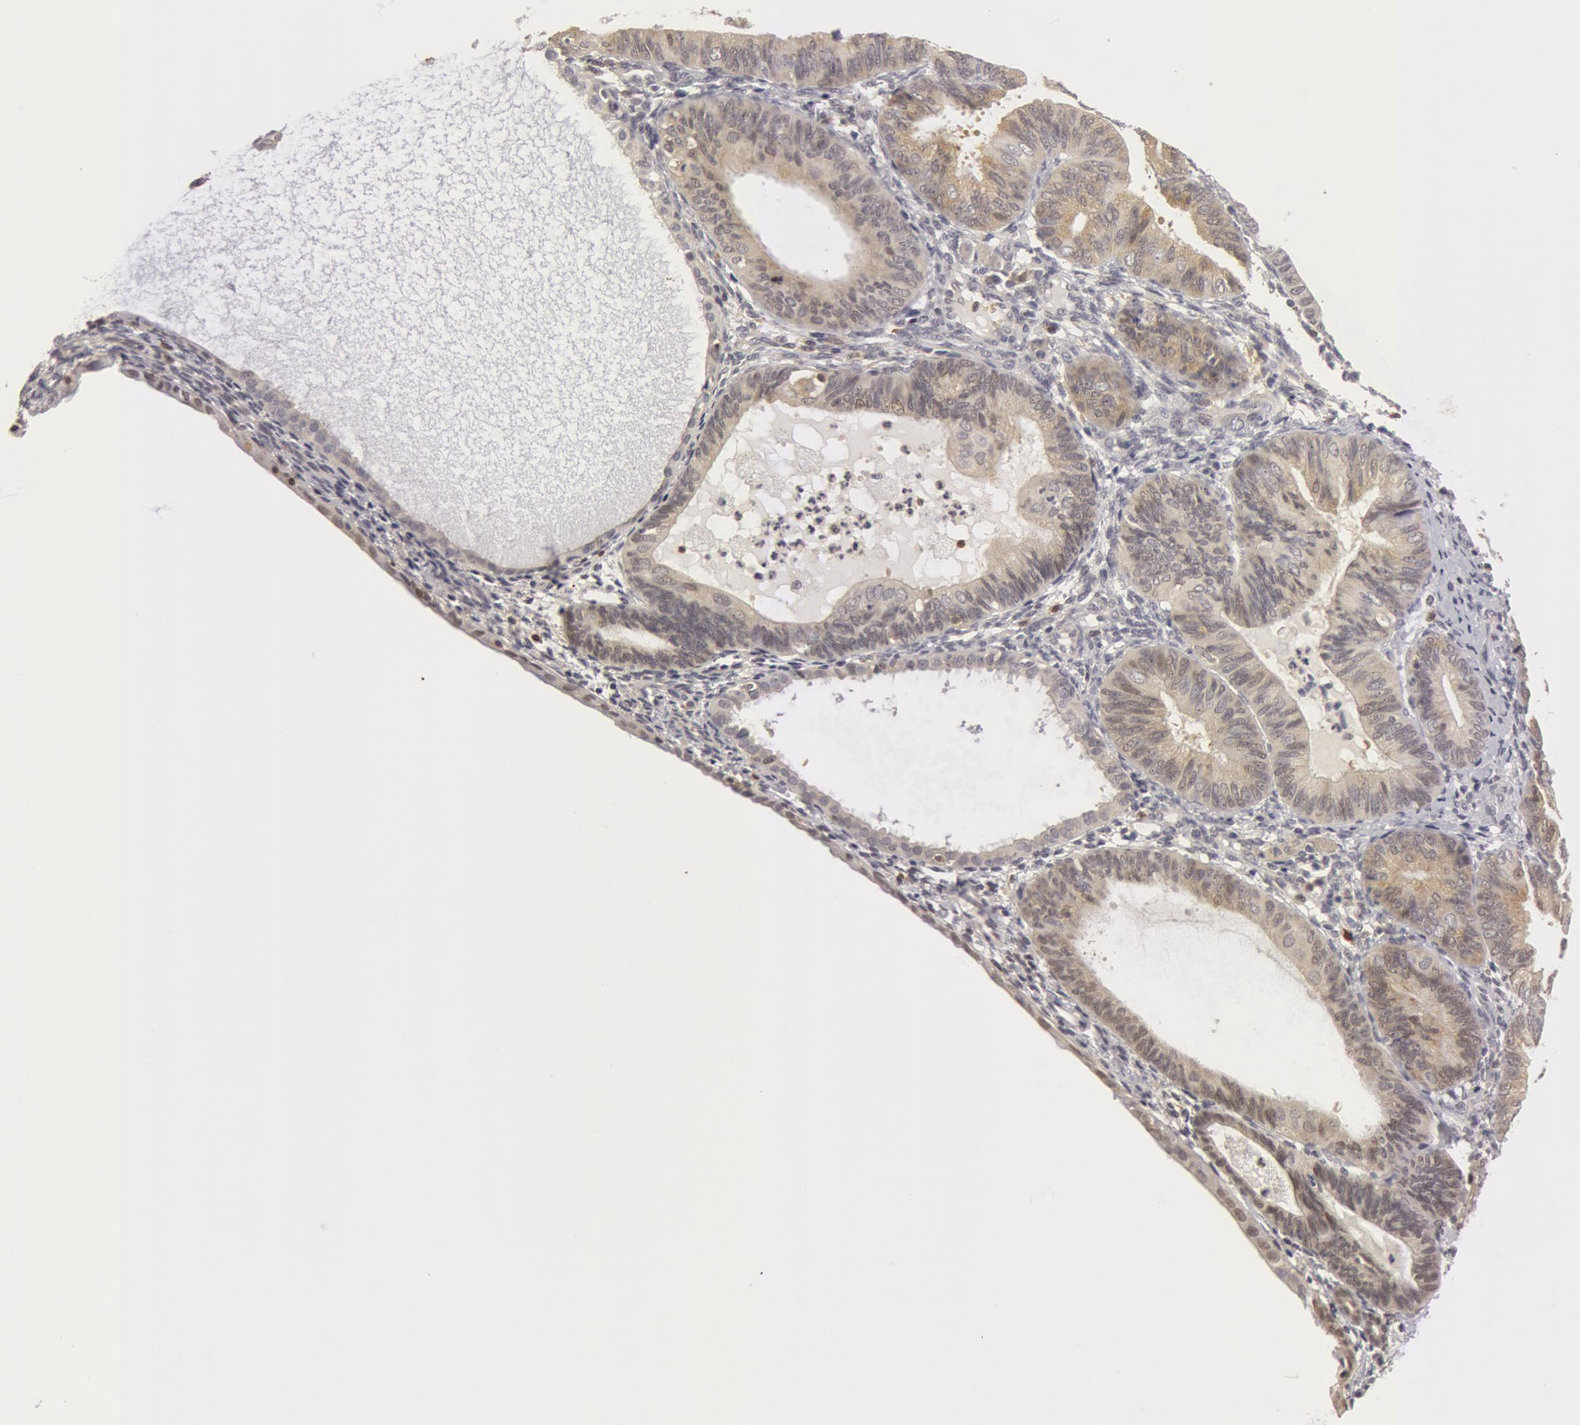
{"staining": {"intensity": "negative", "quantity": "none", "location": "none"}, "tissue": "endometrial cancer", "cell_type": "Tumor cells", "image_type": "cancer", "snomed": [{"axis": "morphology", "description": "Adenocarcinoma, NOS"}, {"axis": "topography", "description": "Endometrium"}], "caption": "High magnification brightfield microscopy of endometrial adenocarcinoma stained with DAB (brown) and counterstained with hematoxylin (blue): tumor cells show no significant expression. The staining is performed using DAB brown chromogen with nuclei counter-stained in using hematoxylin.", "gene": "OASL", "patient": {"sex": "female", "age": 63}}